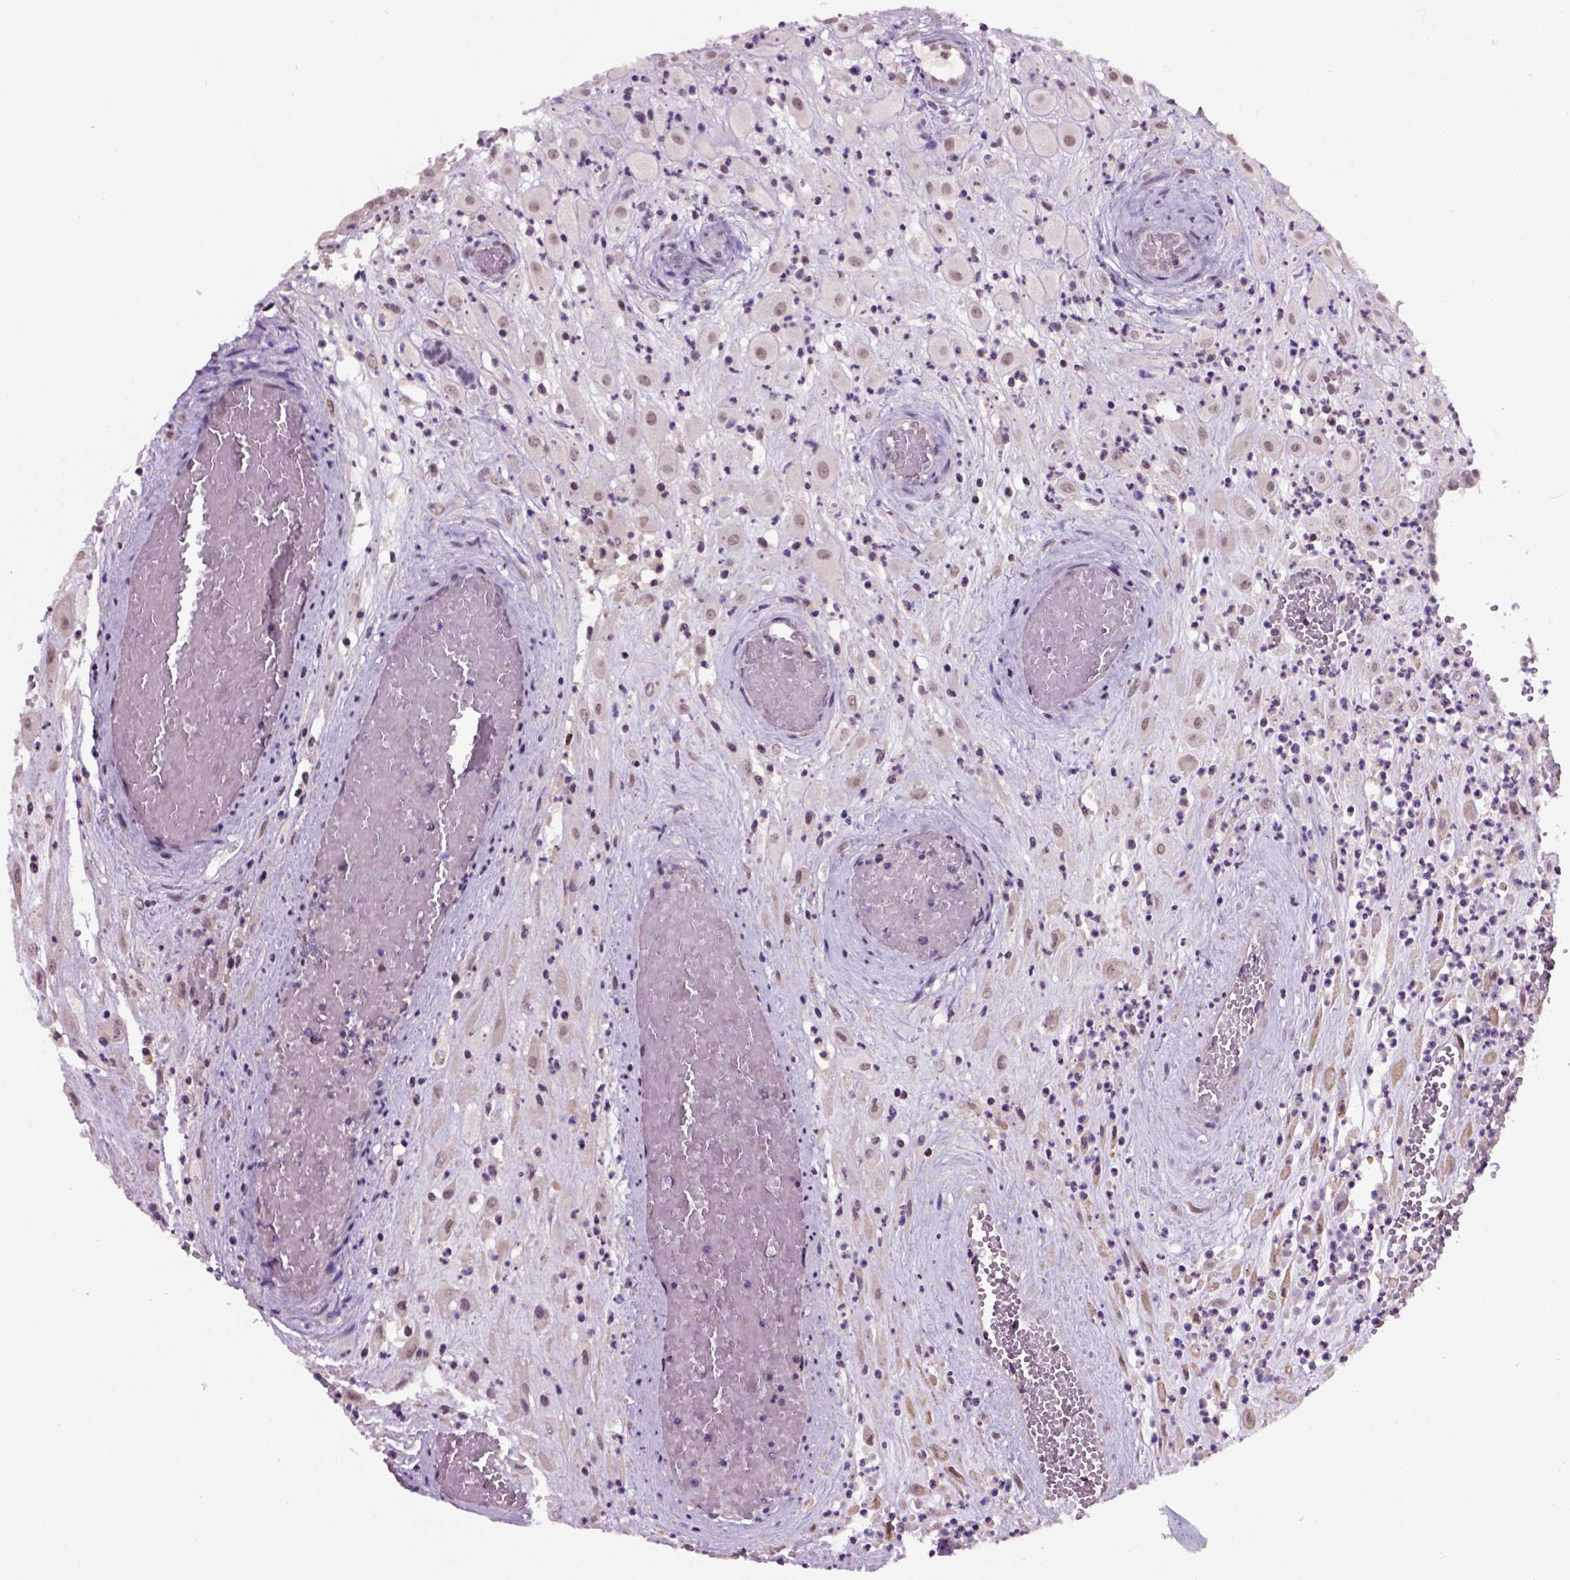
{"staining": {"intensity": "weak", "quantity": ">75%", "location": "nuclear"}, "tissue": "placenta", "cell_type": "Decidual cells", "image_type": "normal", "snomed": [{"axis": "morphology", "description": "Normal tissue, NOS"}, {"axis": "topography", "description": "Placenta"}], "caption": "Immunohistochemistry (DAB (3,3'-diaminobenzidine)) staining of unremarkable placenta reveals weak nuclear protein positivity in about >75% of decidual cells. (DAB IHC with brightfield microscopy, high magnification).", "gene": "RAB43", "patient": {"sex": "female", "age": 24}}